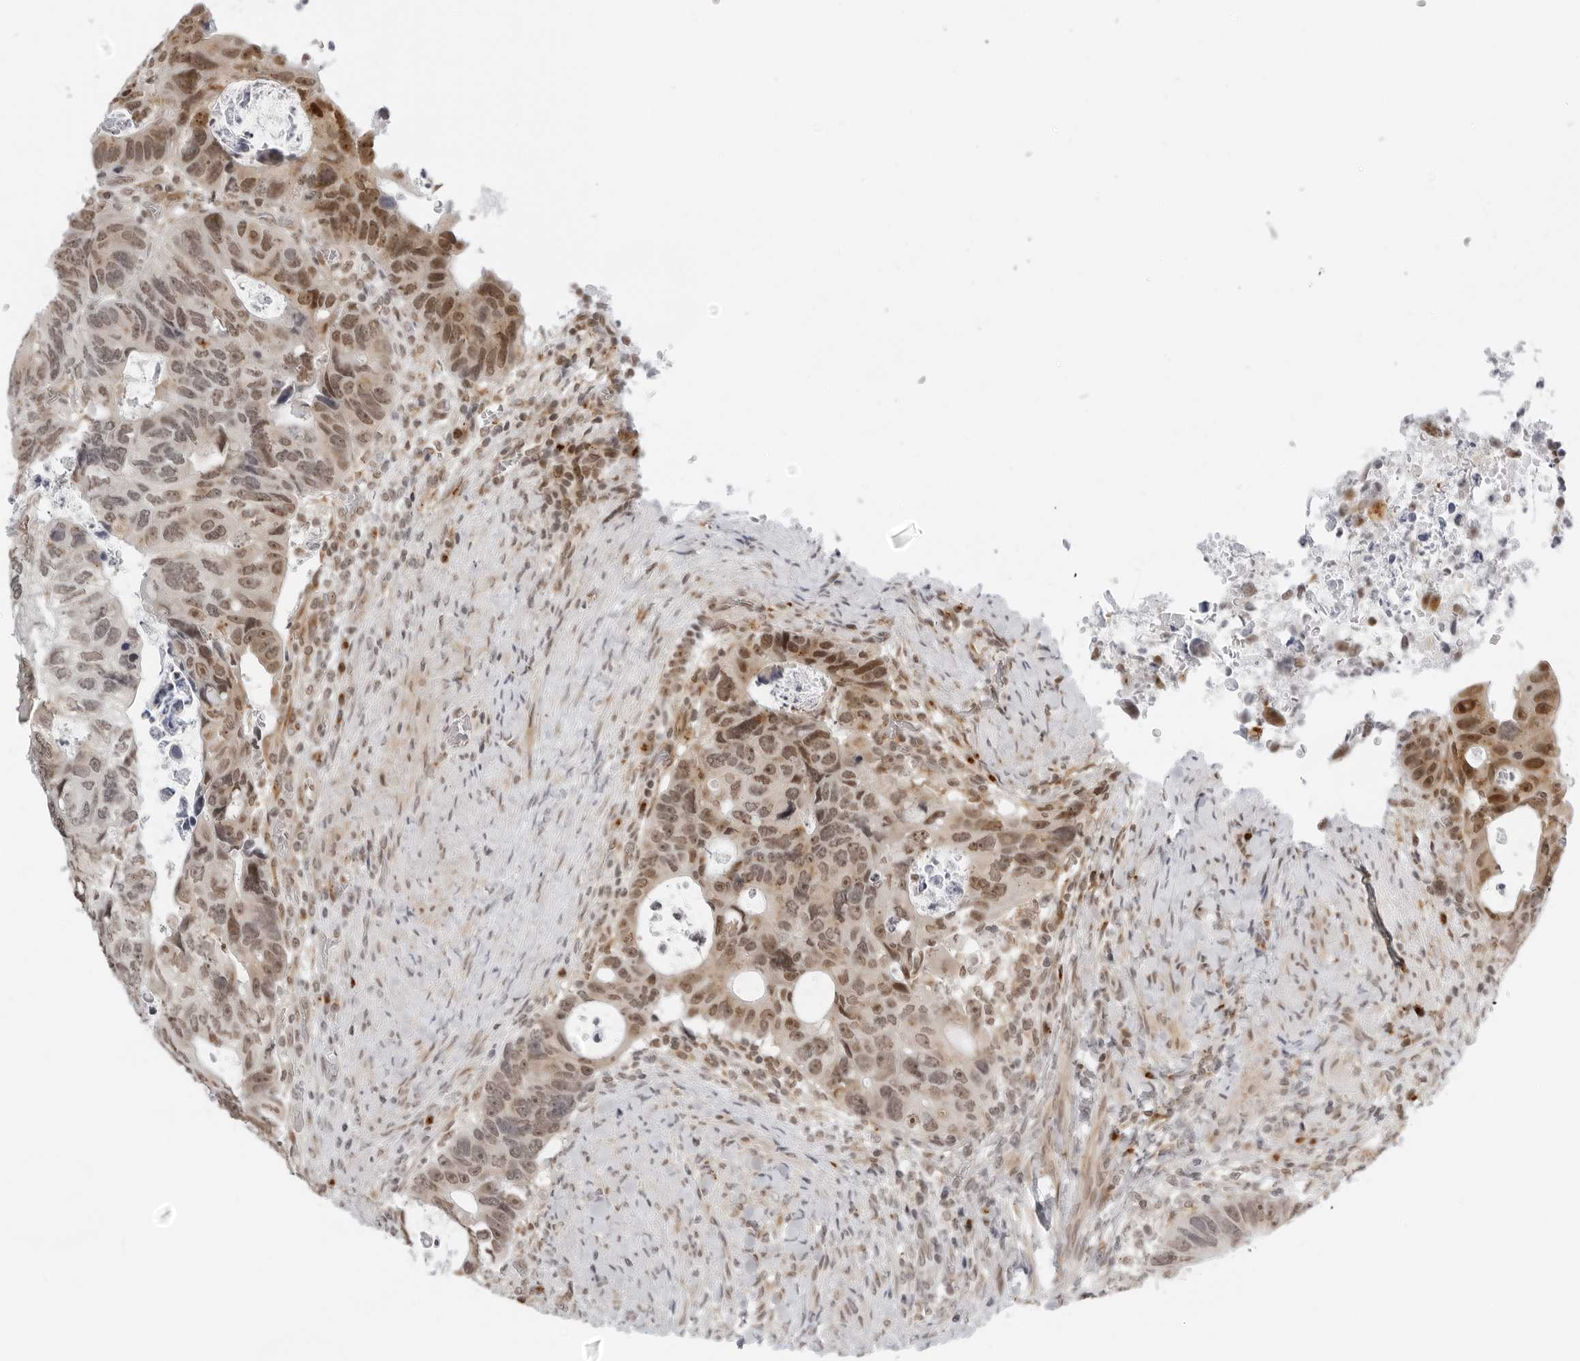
{"staining": {"intensity": "moderate", "quantity": ">75%", "location": "nuclear"}, "tissue": "colorectal cancer", "cell_type": "Tumor cells", "image_type": "cancer", "snomed": [{"axis": "morphology", "description": "Adenocarcinoma, NOS"}, {"axis": "topography", "description": "Rectum"}], "caption": "Moderate nuclear protein expression is seen in about >75% of tumor cells in colorectal adenocarcinoma.", "gene": "TOX4", "patient": {"sex": "male", "age": 59}}